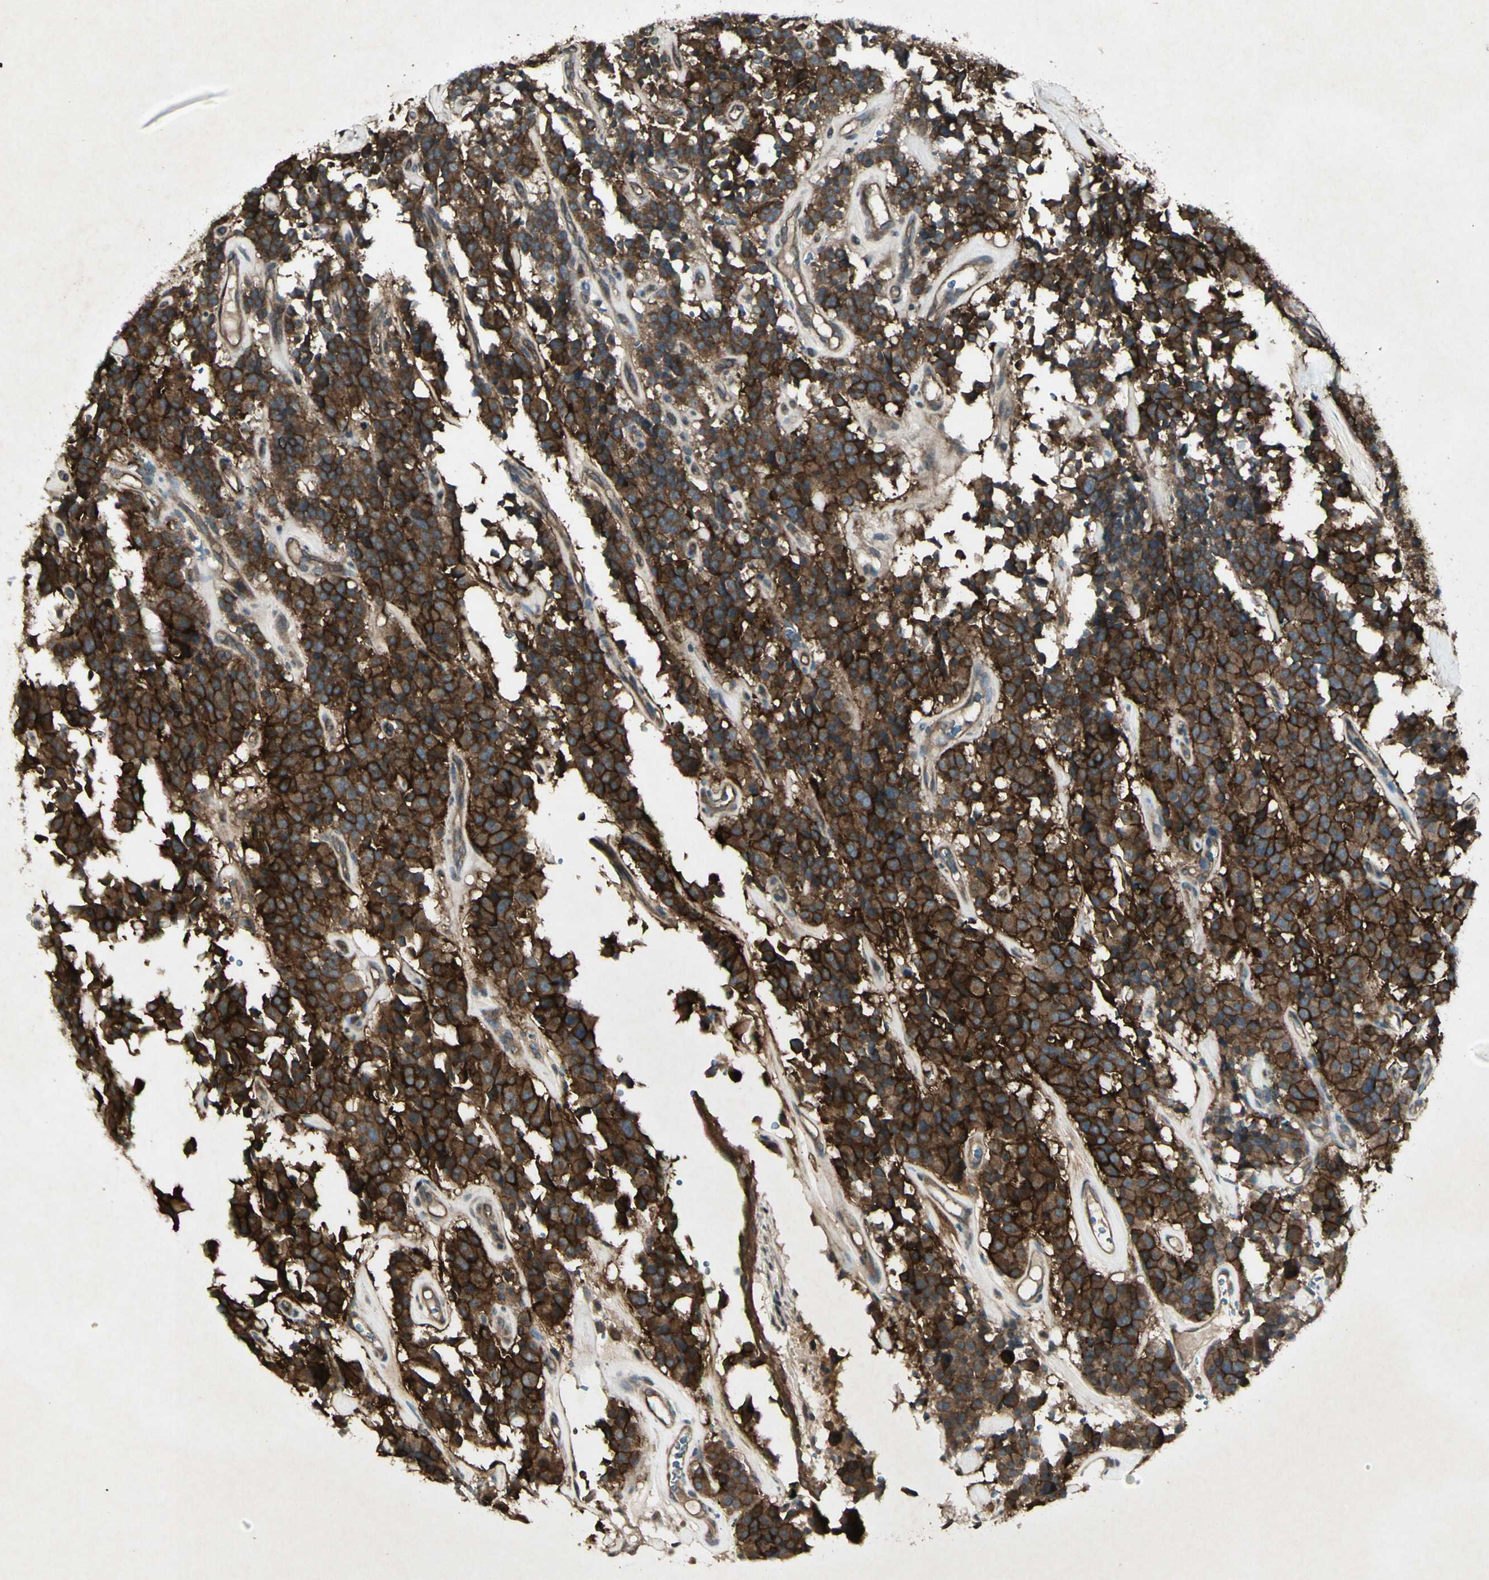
{"staining": {"intensity": "strong", "quantity": ">75%", "location": "cytoplasmic/membranous"}, "tissue": "carcinoid", "cell_type": "Tumor cells", "image_type": "cancer", "snomed": [{"axis": "morphology", "description": "Carcinoid, malignant, NOS"}, {"axis": "topography", "description": "Lung"}], "caption": "Immunohistochemistry (DAB (3,3'-diaminobenzidine)) staining of human carcinoid (malignant) exhibits strong cytoplasmic/membranous protein staining in about >75% of tumor cells. The protein of interest is shown in brown color, while the nuclei are stained blue.", "gene": "JAG1", "patient": {"sex": "male", "age": 30}}